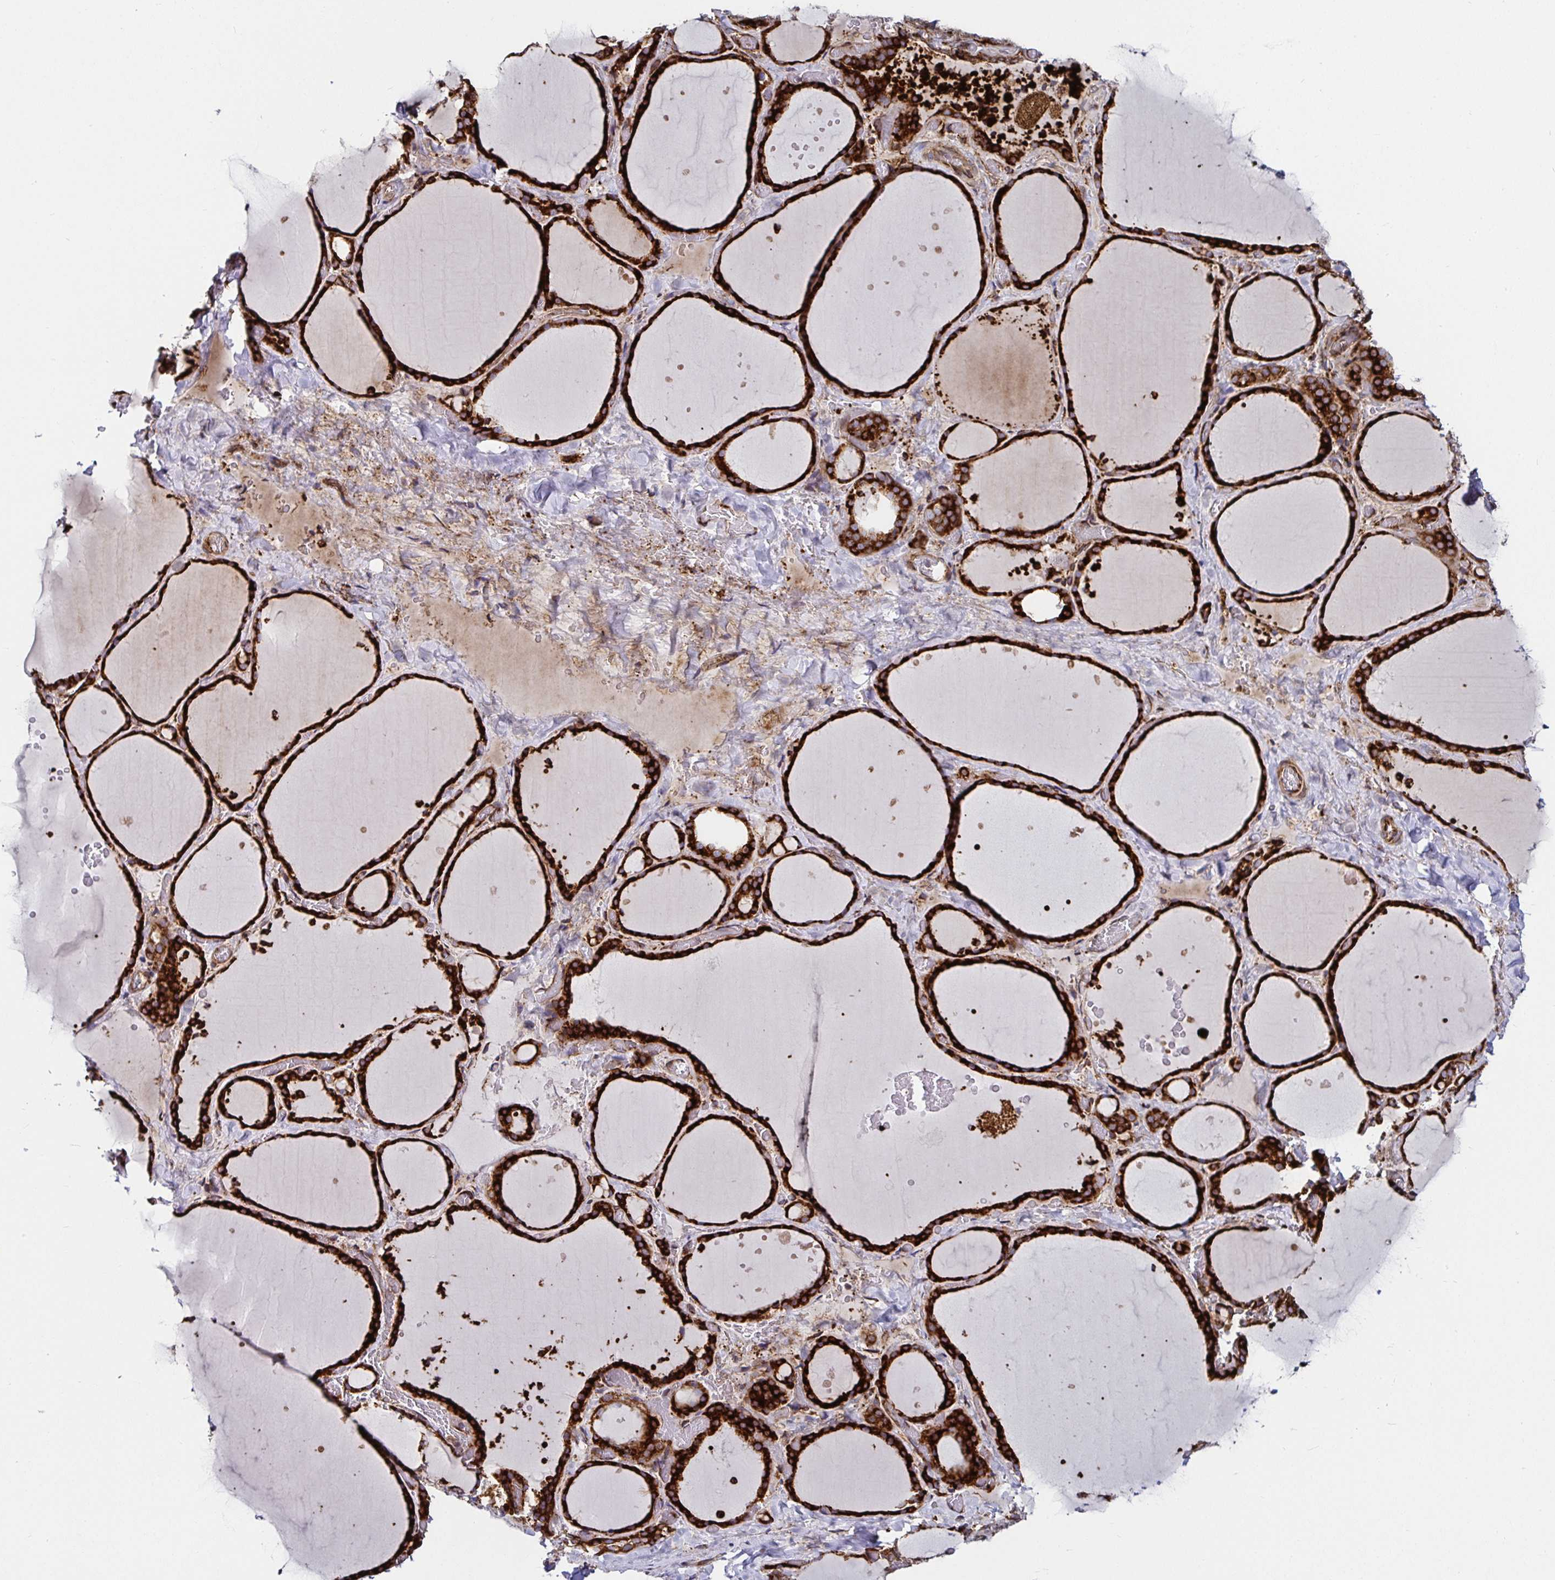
{"staining": {"intensity": "strong", "quantity": ">75%", "location": "cytoplasmic/membranous"}, "tissue": "thyroid gland", "cell_type": "Glandular cells", "image_type": "normal", "snomed": [{"axis": "morphology", "description": "Normal tissue, NOS"}, {"axis": "topography", "description": "Thyroid gland"}], "caption": "IHC micrograph of normal human thyroid gland stained for a protein (brown), which exhibits high levels of strong cytoplasmic/membranous expression in about >75% of glandular cells.", "gene": "SMYD3", "patient": {"sex": "female", "age": 36}}